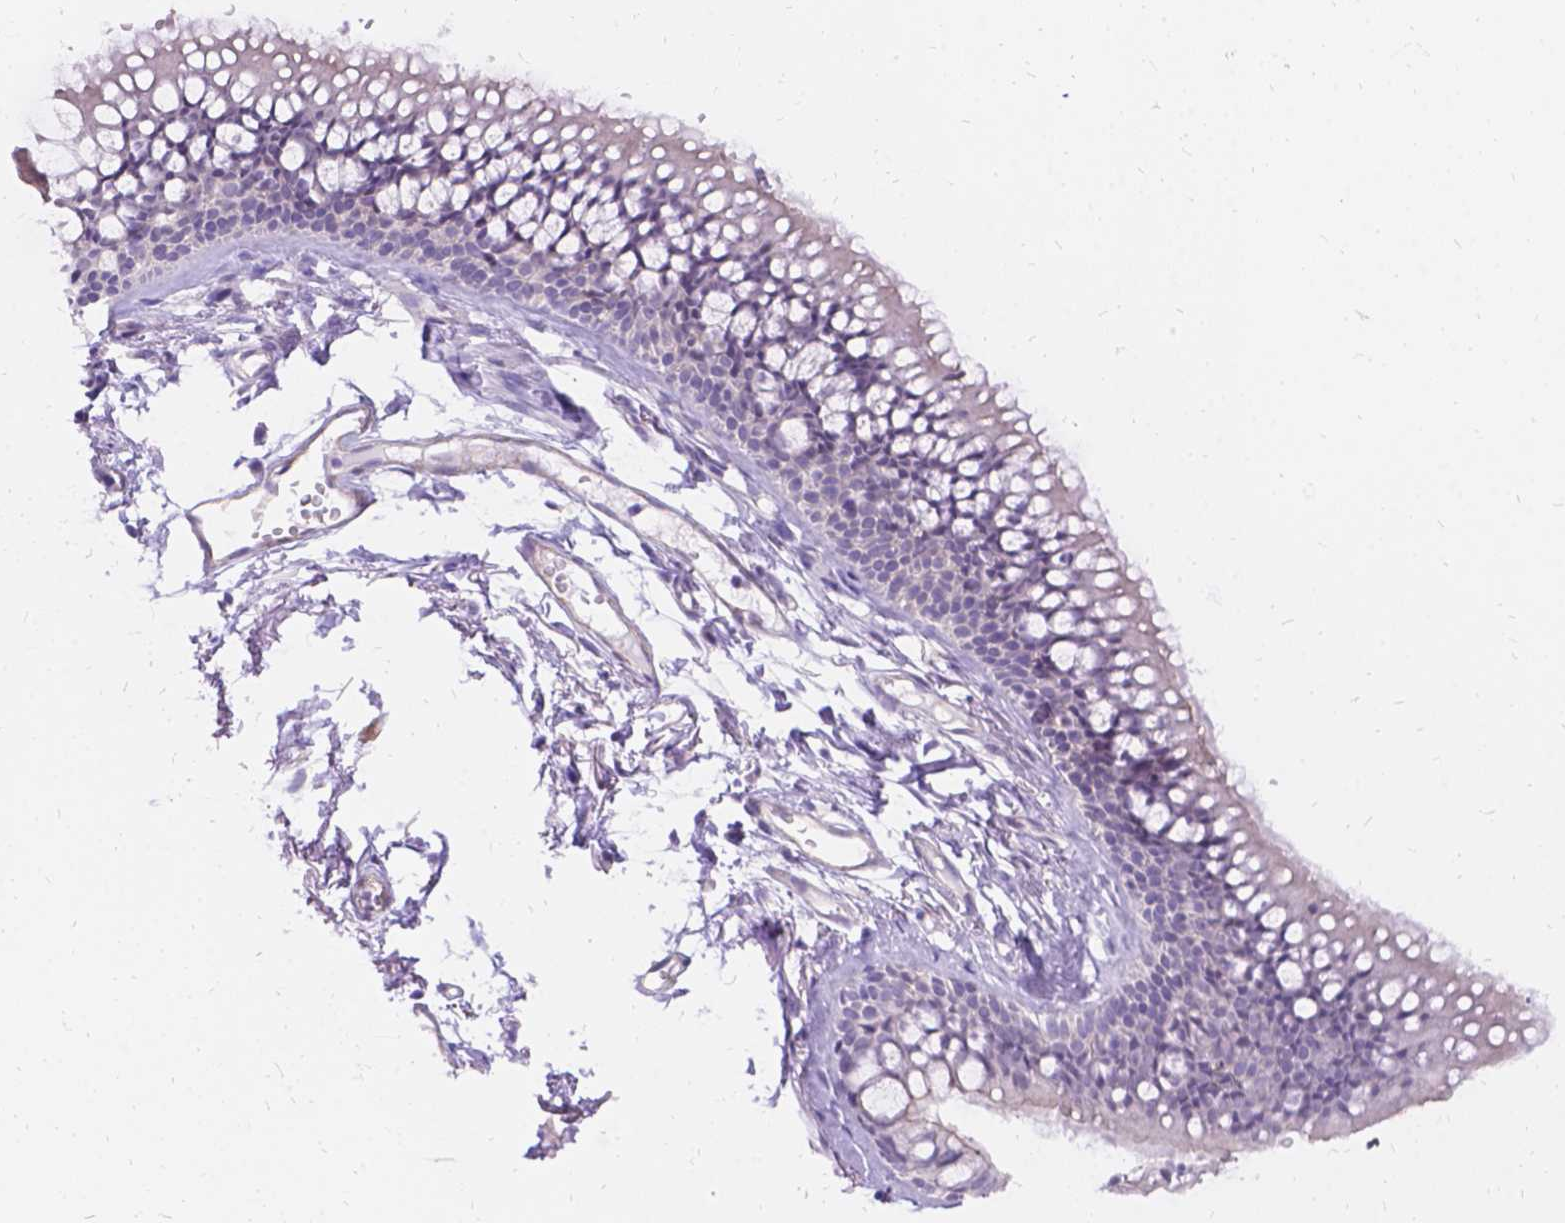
{"staining": {"intensity": "negative", "quantity": "none", "location": "none"}, "tissue": "soft tissue", "cell_type": "Chondrocytes", "image_type": "normal", "snomed": [{"axis": "morphology", "description": "Normal tissue, NOS"}, {"axis": "topography", "description": "Cartilage tissue"}, {"axis": "topography", "description": "Bronchus"}], "caption": "Immunohistochemistry histopathology image of benign soft tissue: soft tissue stained with DAB (3,3'-diaminobenzidine) exhibits no significant protein staining in chondrocytes. Brightfield microscopy of IHC stained with DAB (3,3'-diaminobenzidine) (brown) and hematoxylin (blue), captured at high magnification.", "gene": "PALS1", "patient": {"sex": "female", "age": 79}}